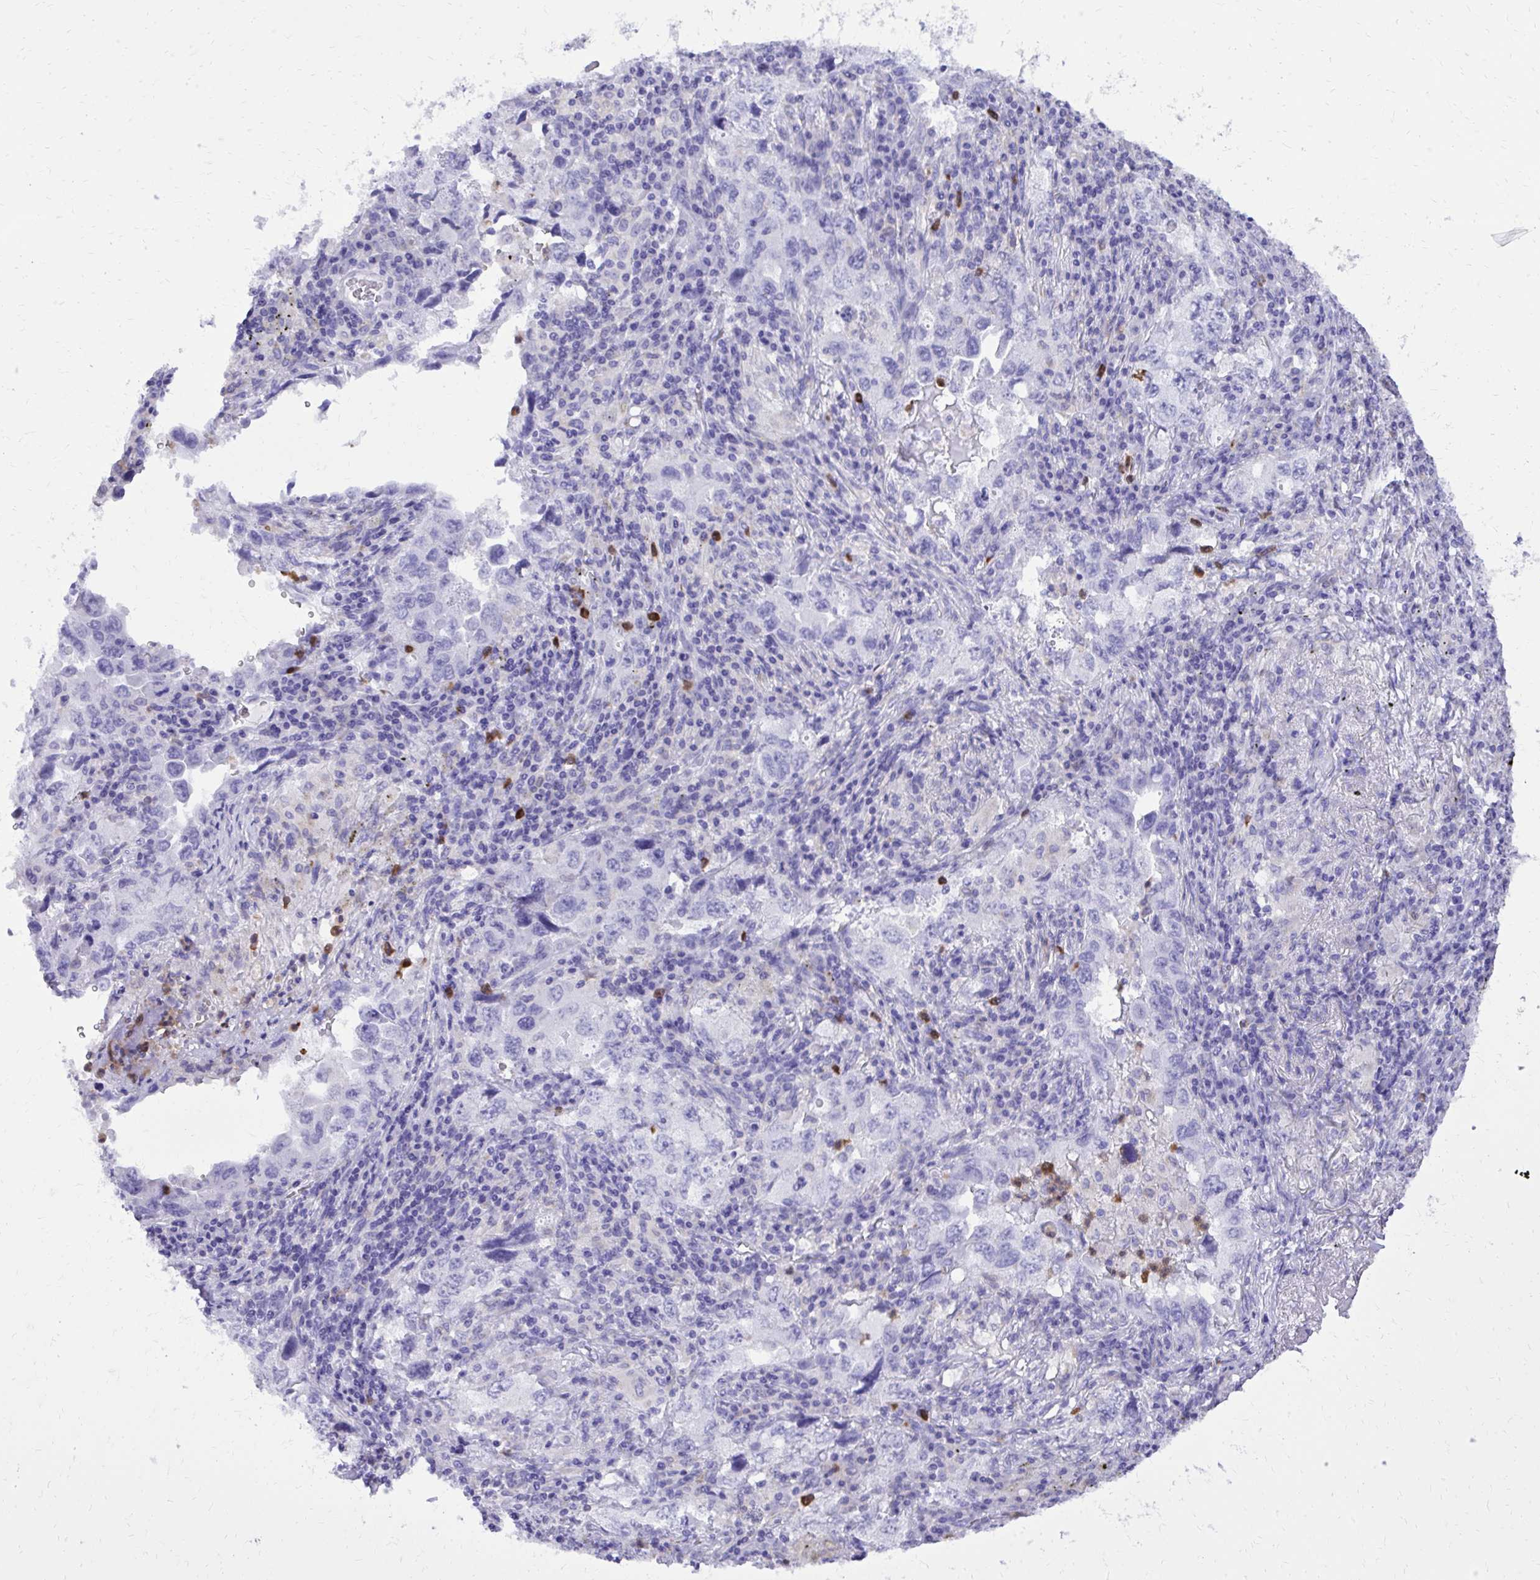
{"staining": {"intensity": "negative", "quantity": "none", "location": "none"}, "tissue": "lung cancer", "cell_type": "Tumor cells", "image_type": "cancer", "snomed": [{"axis": "morphology", "description": "Adenocarcinoma, NOS"}, {"axis": "topography", "description": "Lung"}], "caption": "High magnification brightfield microscopy of adenocarcinoma (lung) stained with DAB (3,3'-diaminobenzidine) (brown) and counterstained with hematoxylin (blue): tumor cells show no significant expression. (DAB immunohistochemistry (IHC), high magnification).", "gene": "CAT", "patient": {"sex": "female", "age": 57}}